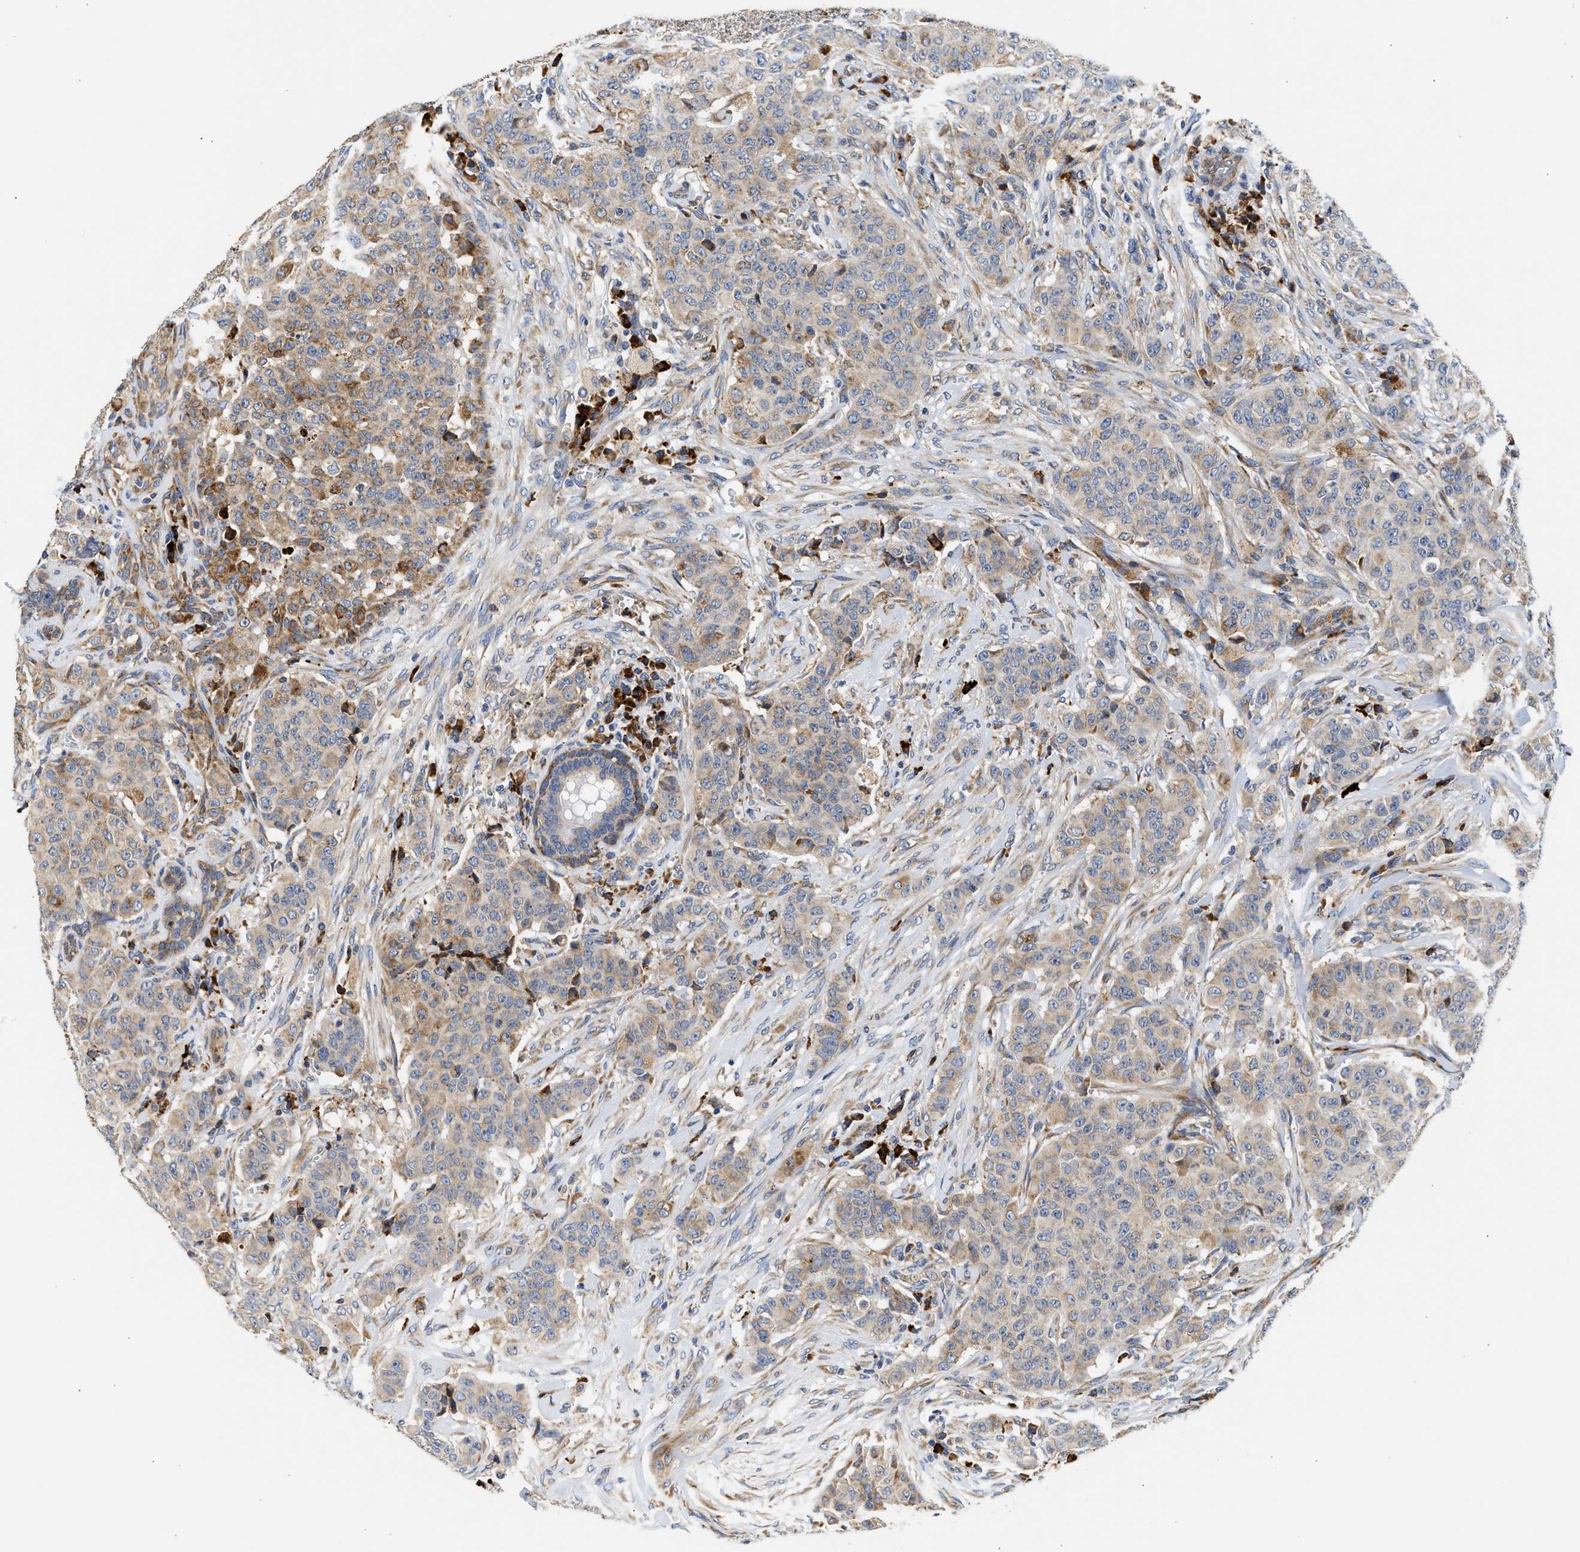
{"staining": {"intensity": "moderate", "quantity": "<25%", "location": "cytoplasmic/membranous"}, "tissue": "breast cancer", "cell_type": "Tumor cells", "image_type": "cancer", "snomed": [{"axis": "morphology", "description": "Normal tissue, NOS"}, {"axis": "morphology", "description": "Duct carcinoma"}, {"axis": "topography", "description": "Breast"}], "caption": "This is an image of IHC staining of invasive ductal carcinoma (breast), which shows moderate staining in the cytoplasmic/membranous of tumor cells.", "gene": "AMZ1", "patient": {"sex": "female", "age": 40}}